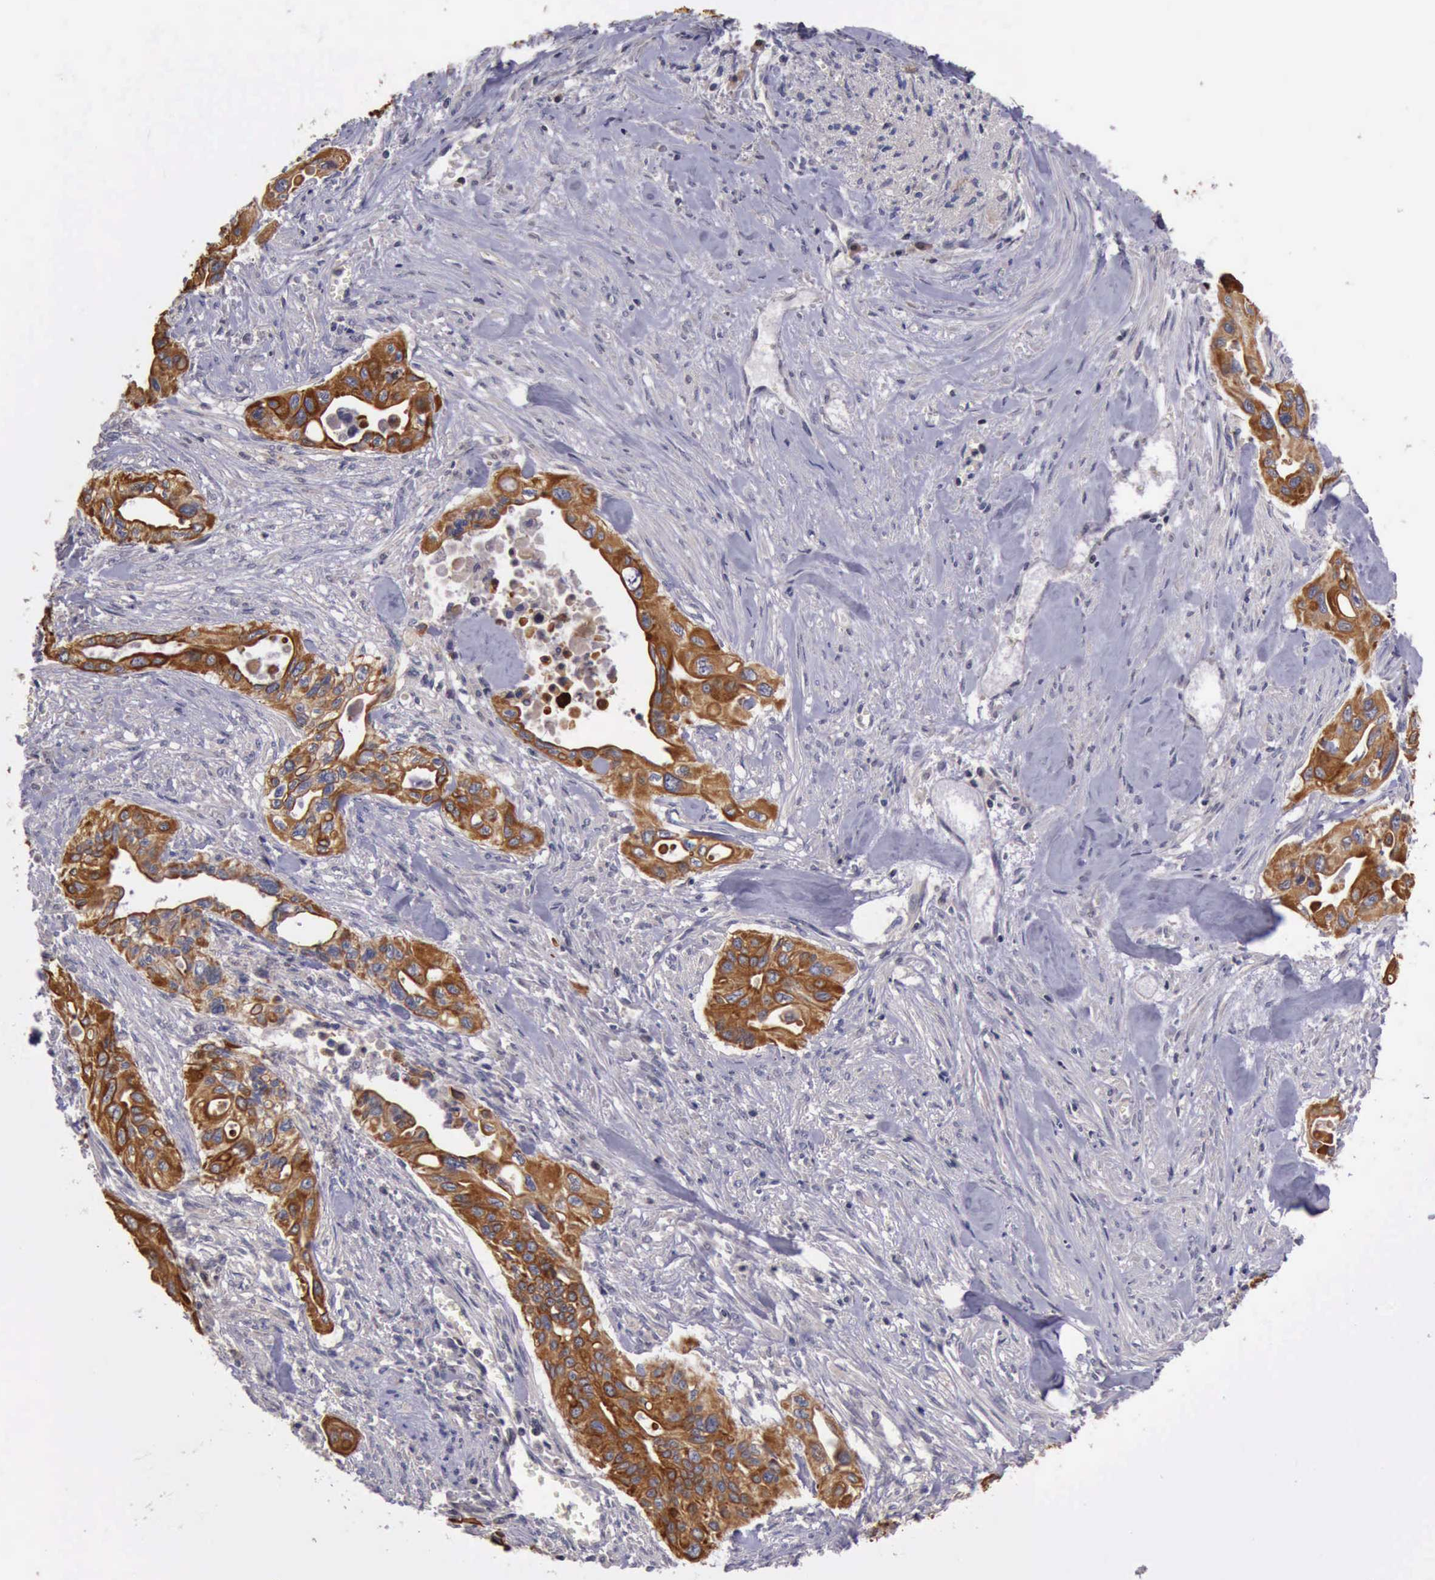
{"staining": {"intensity": "moderate", "quantity": ">75%", "location": "cytoplasmic/membranous"}, "tissue": "pancreatic cancer", "cell_type": "Tumor cells", "image_type": "cancer", "snomed": [{"axis": "morphology", "description": "Adenocarcinoma, NOS"}, {"axis": "topography", "description": "Pancreas"}], "caption": "Moderate cytoplasmic/membranous positivity is present in about >75% of tumor cells in adenocarcinoma (pancreatic). (DAB IHC with brightfield microscopy, high magnification).", "gene": "RAB39B", "patient": {"sex": "male", "age": 77}}